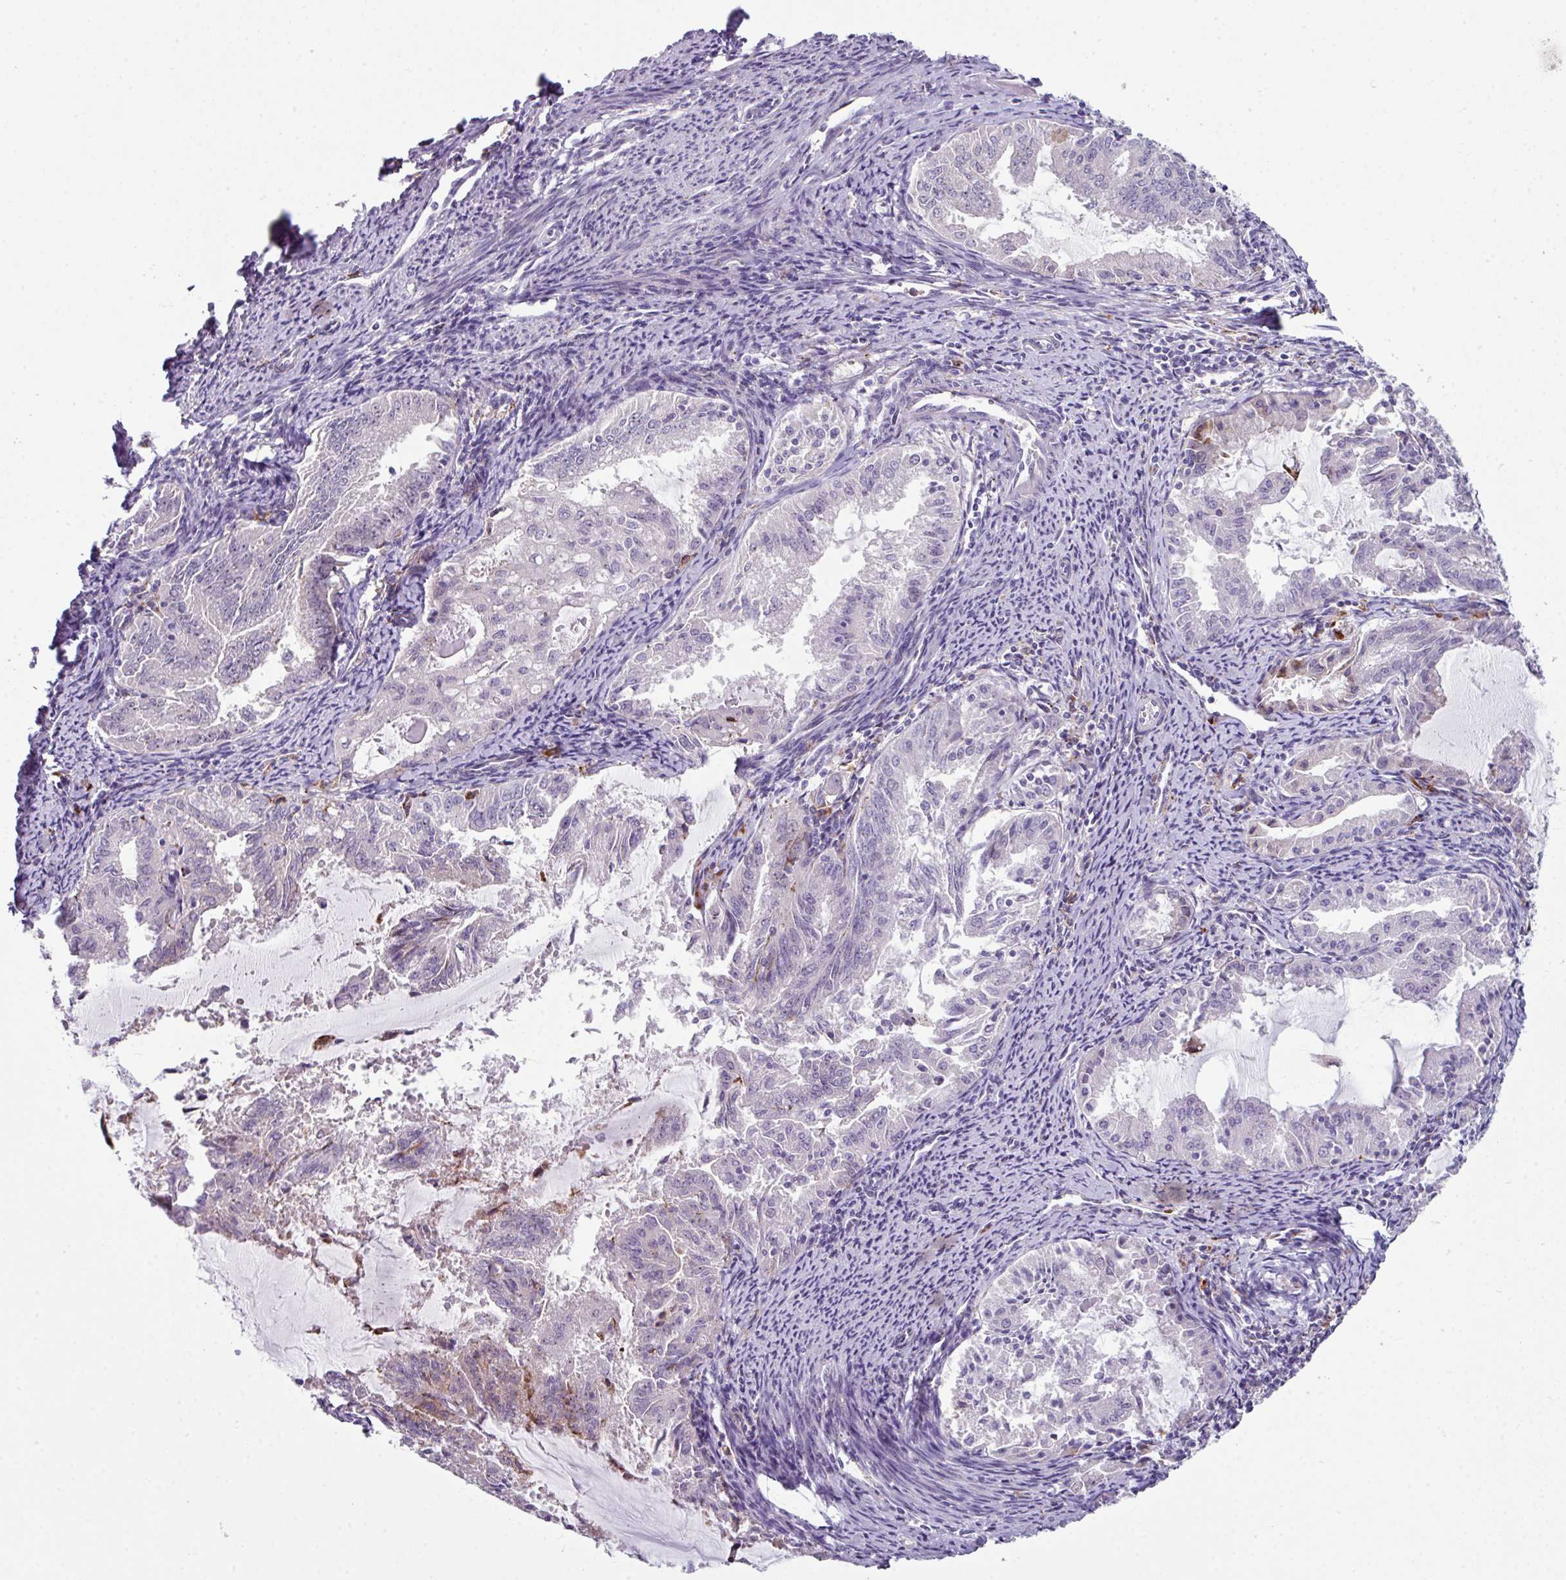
{"staining": {"intensity": "negative", "quantity": "none", "location": "none"}, "tissue": "endometrial cancer", "cell_type": "Tumor cells", "image_type": "cancer", "snomed": [{"axis": "morphology", "description": "Adenocarcinoma, NOS"}, {"axis": "topography", "description": "Endometrium"}], "caption": "This is a histopathology image of IHC staining of endometrial cancer, which shows no staining in tumor cells.", "gene": "BMS1", "patient": {"sex": "female", "age": 70}}